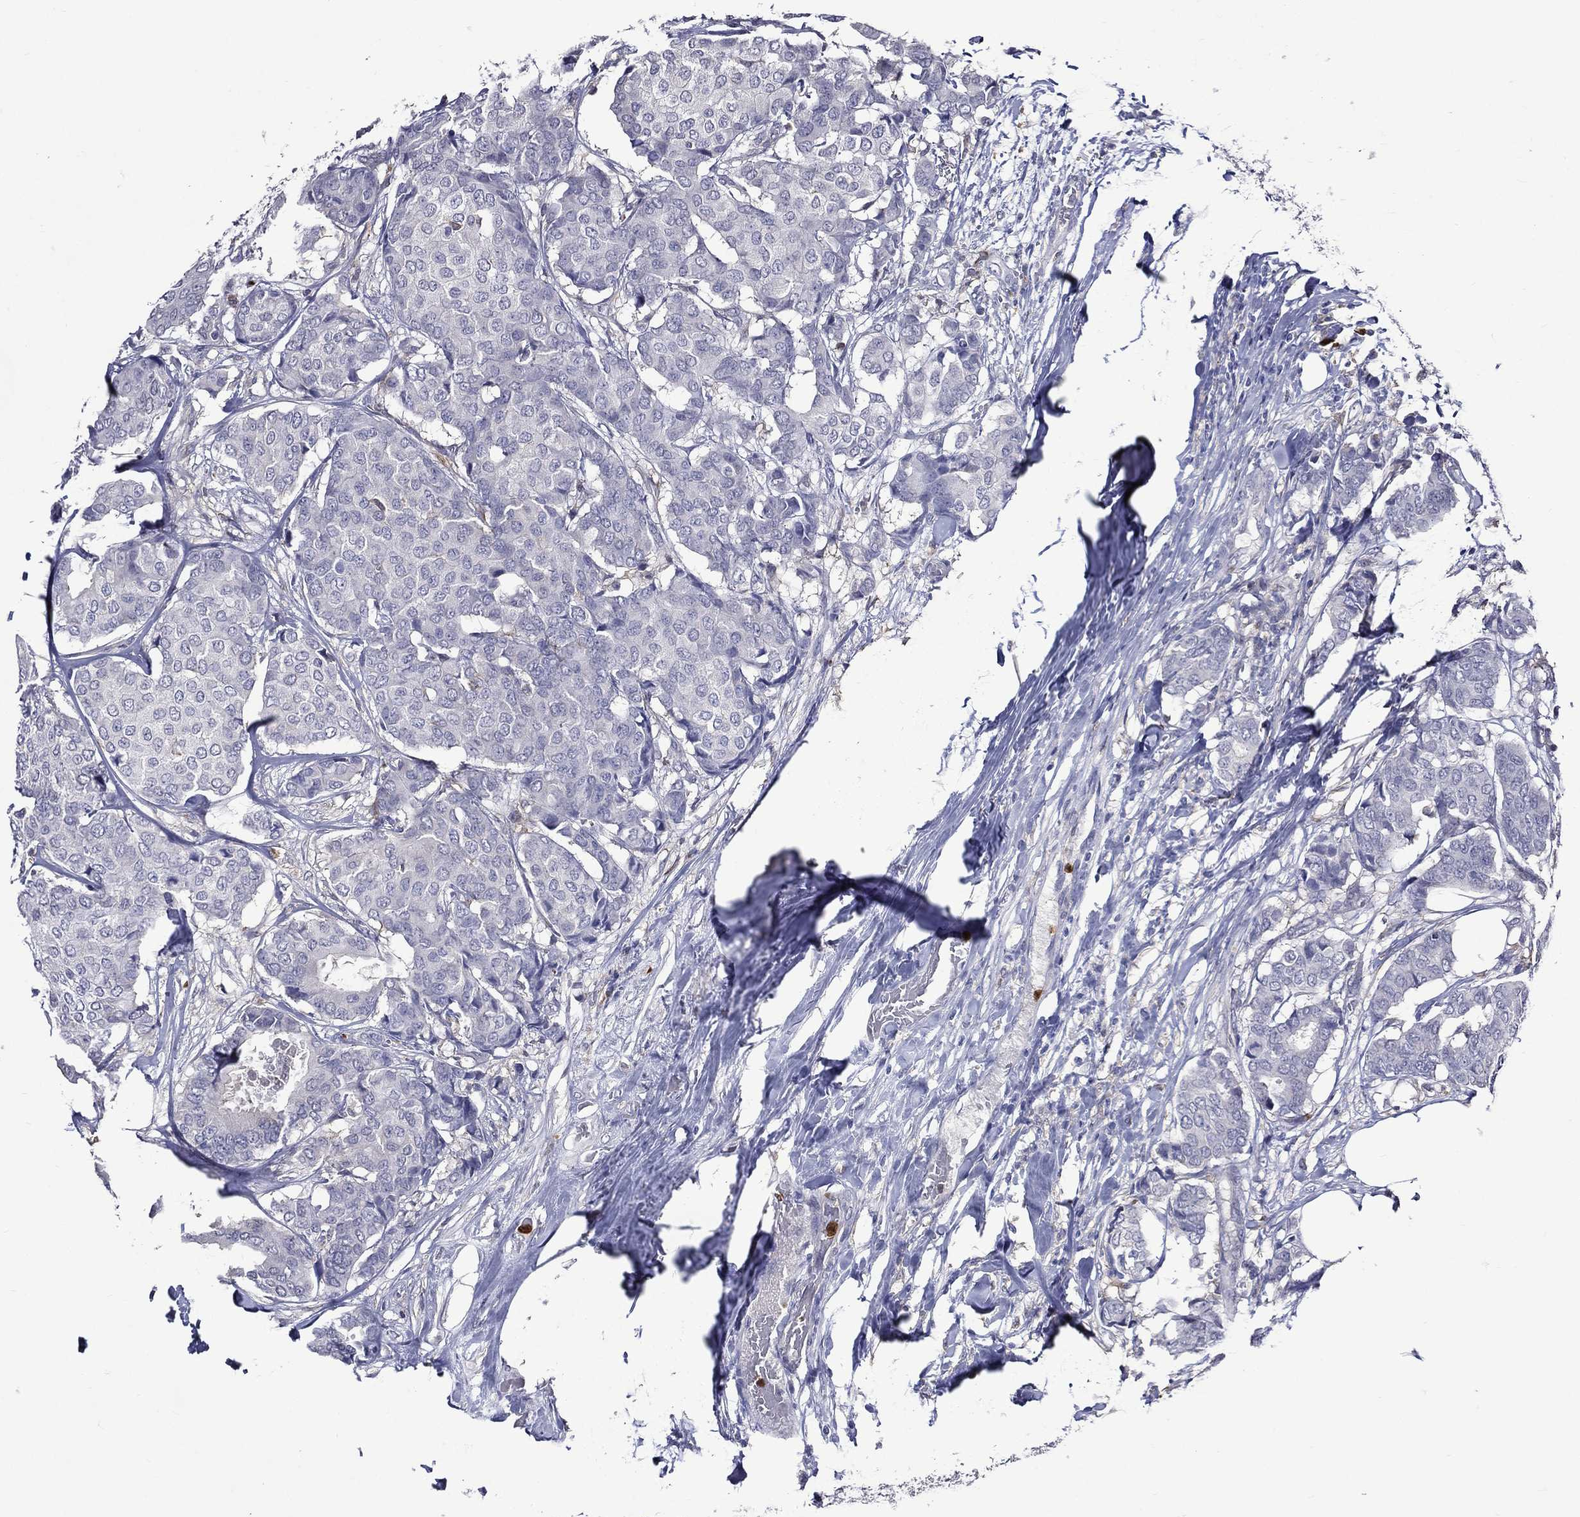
{"staining": {"intensity": "negative", "quantity": "none", "location": "none"}, "tissue": "breast cancer", "cell_type": "Tumor cells", "image_type": "cancer", "snomed": [{"axis": "morphology", "description": "Duct carcinoma"}, {"axis": "topography", "description": "Breast"}], "caption": "This is a photomicrograph of IHC staining of breast cancer (infiltrating ductal carcinoma), which shows no staining in tumor cells.", "gene": "GPR171", "patient": {"sex": "female", "age": 75}}